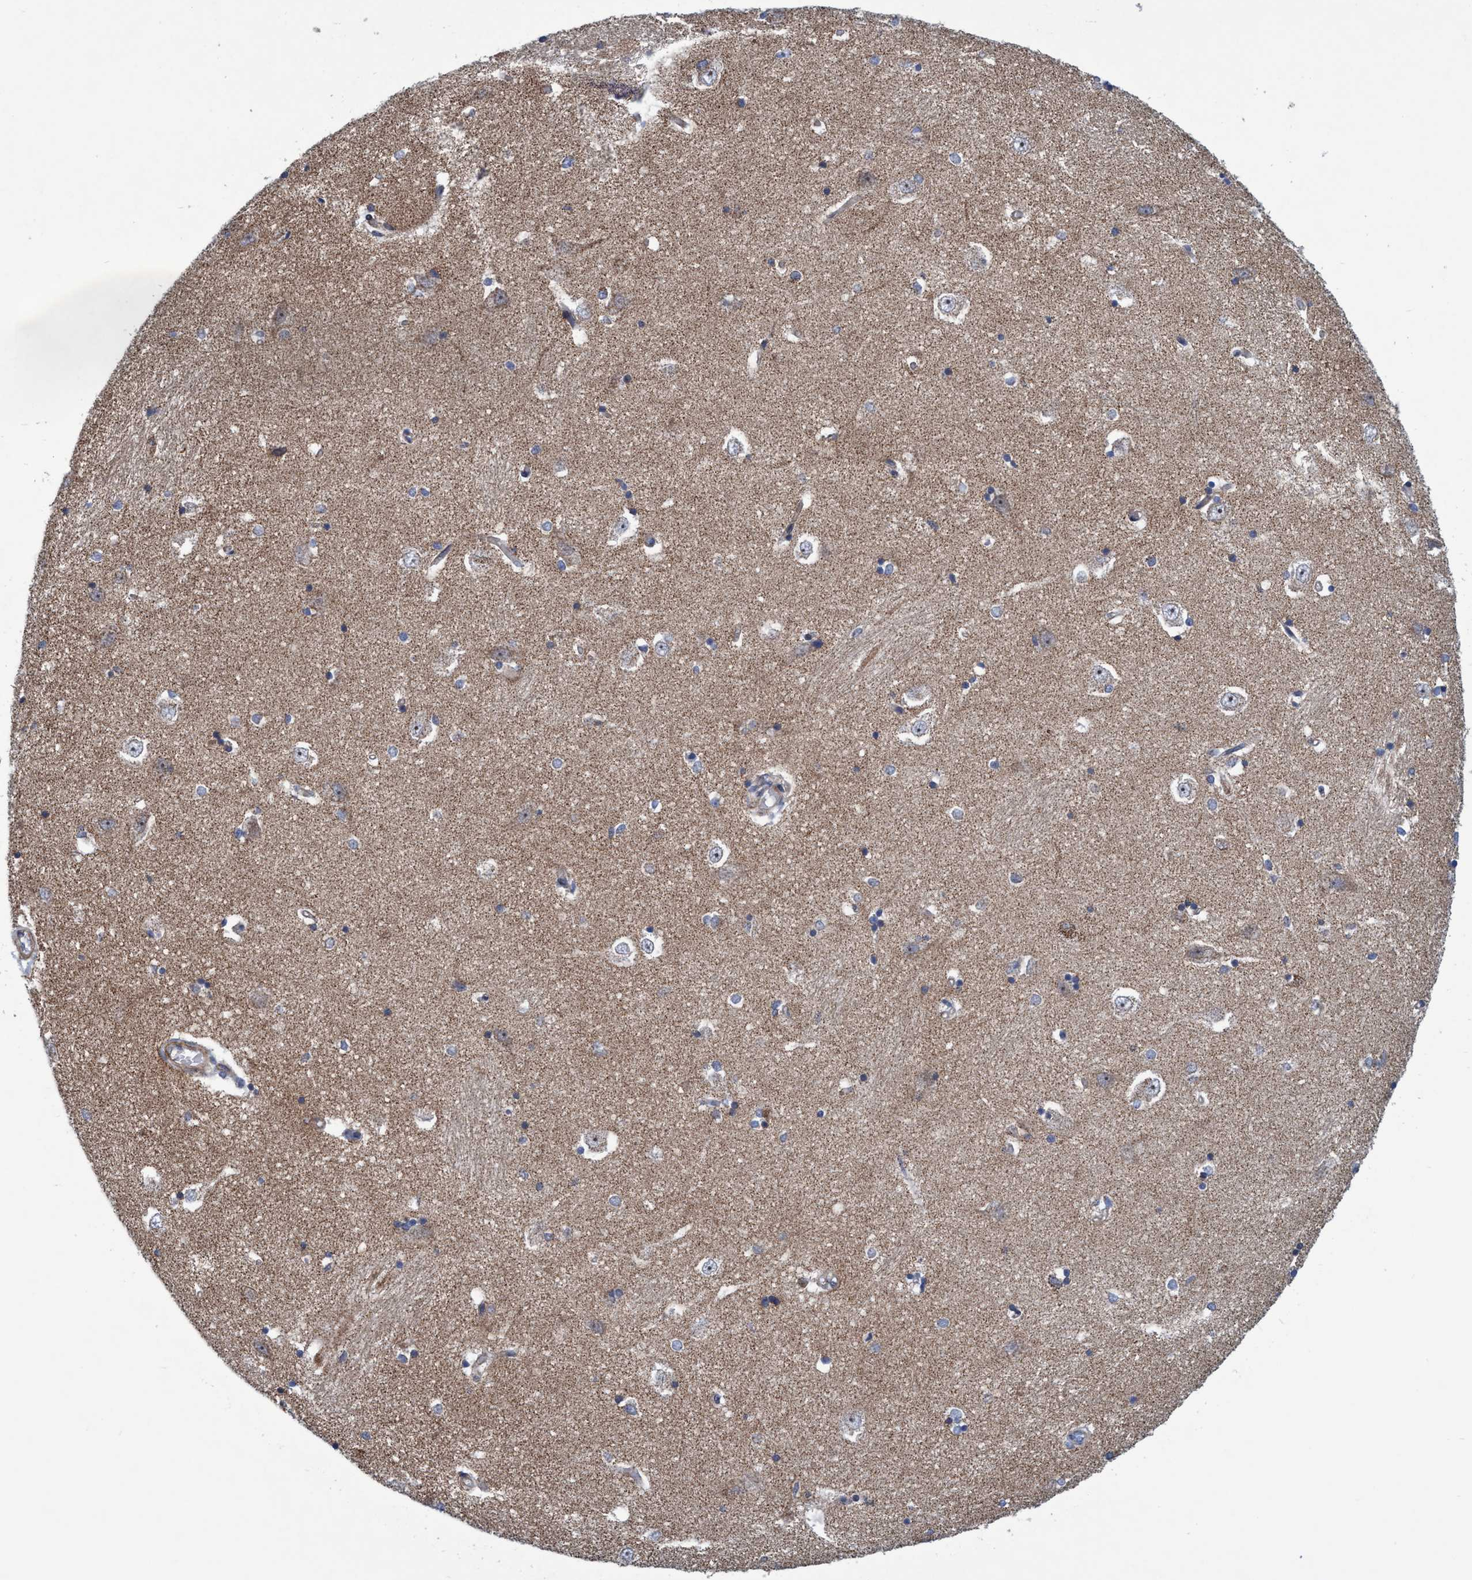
{"staining": {"intensity": "weak", "quantity": "25%-75%", "location": "cytoplasmic/membranous"}, "tissue": "hippocampus", "cell_type": "Glial cells", "image_type": "normal", "snomed": [{"axis": "morphology", "description": "Normal tissue, NOS"}, {"axis": "topography", "description": "Hippocampus"}], "caption": "Glial cells display low levels of weak cytoplasmic/membranous positivity in about 25%-75% of cells in unremarkable hippocampus.", "gene": "POLR1F", "patient": {"sex": "male", "age": 45}}